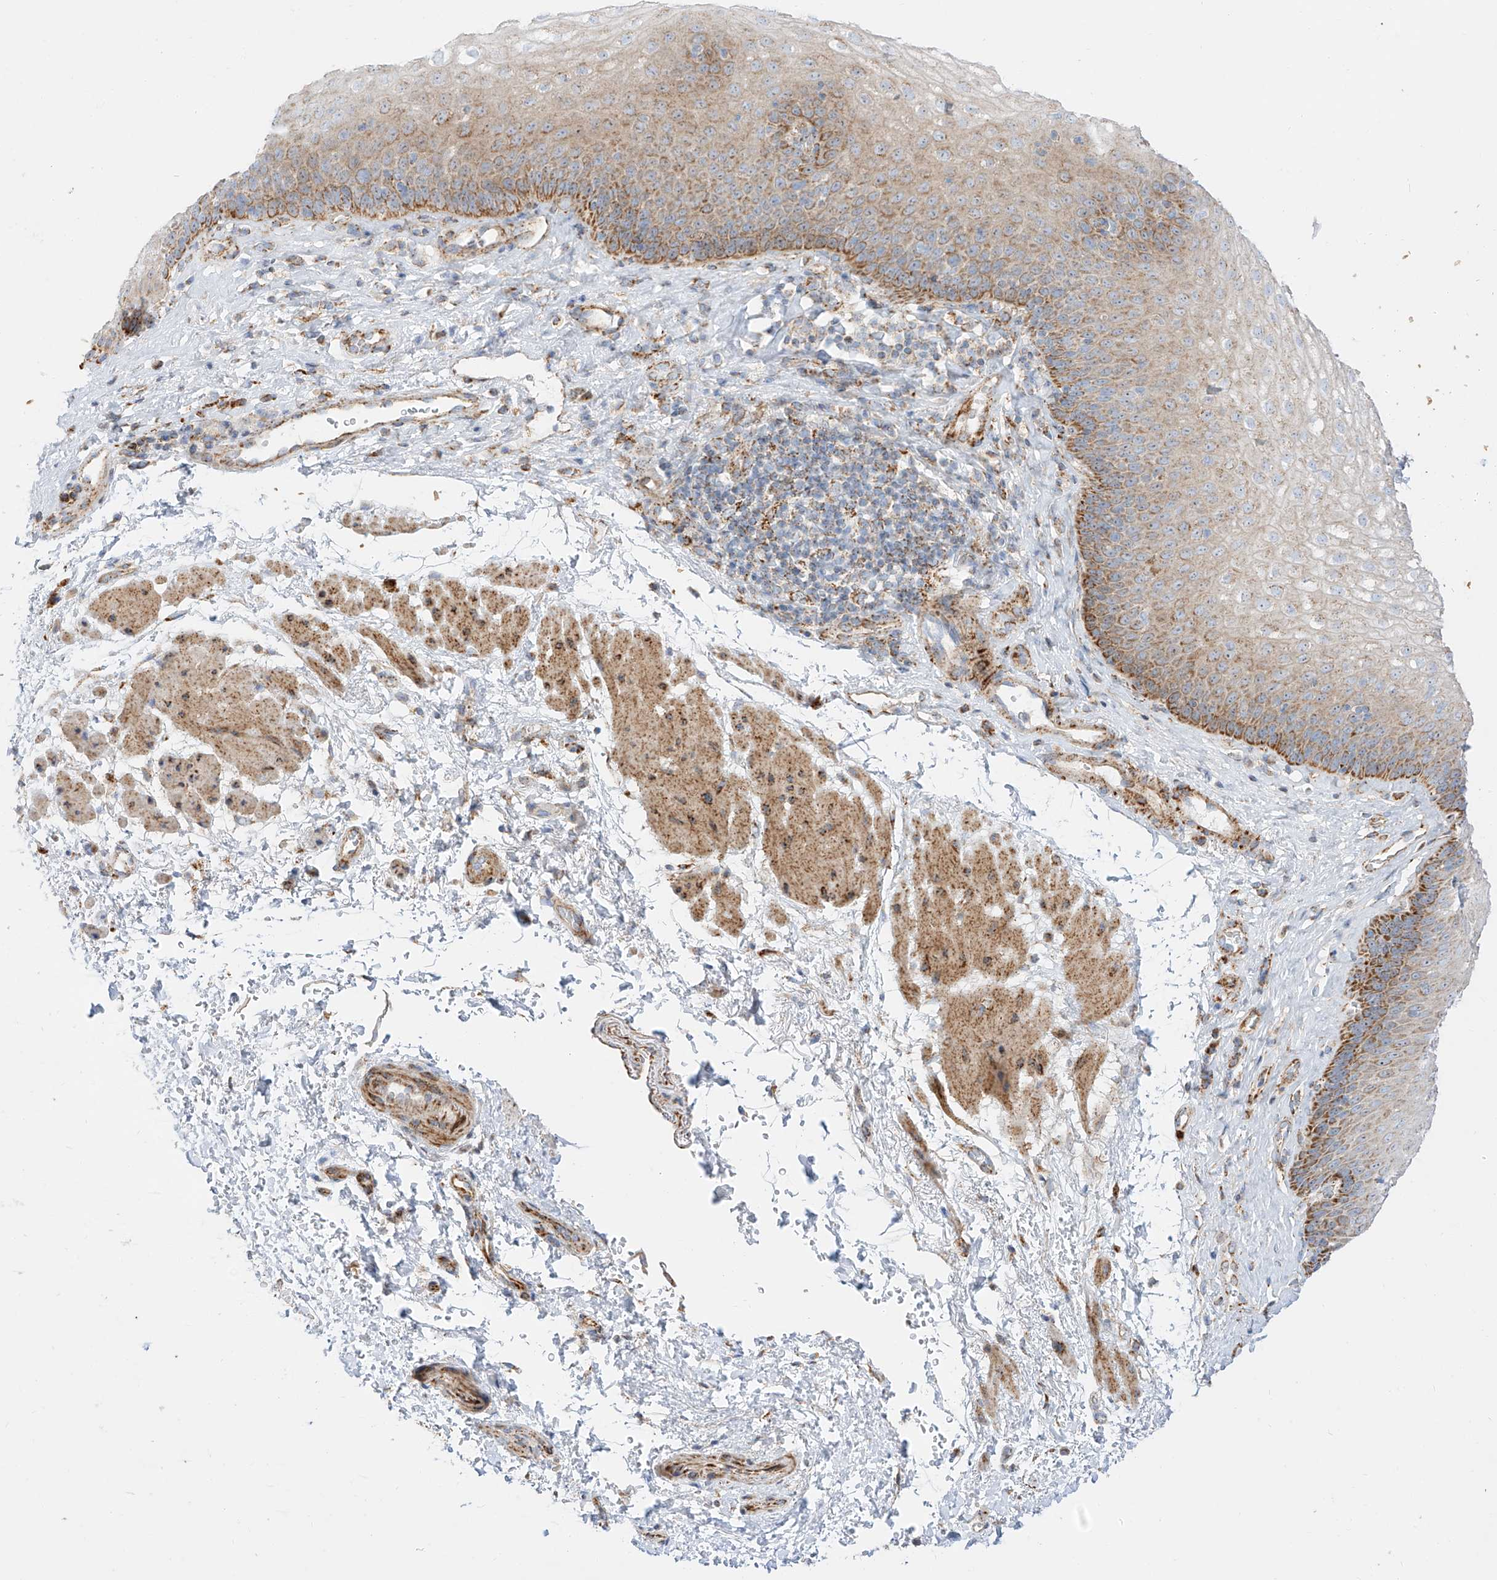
{"staining": {"intensity": "moderate", "quantity": ">75%", "location": "cytoplasmic/membranous"}, "tissue": "esophagus", "cell_type": "Squamous epithelial cells", "image_type": "normal", "snomed": [{"axis": "morphology", "description": "Normal tissue, NOS"}, {"axis": "topography", "description": "Esophagus"}], "caption": "Immunohistochemical staining of benign human esophagus displays moderate cytoplasmic/membranous protein expression in about >75% of squamous epithelial cells.", "gene": "CST9", "patient": {"sex": "female", "age": 66}}